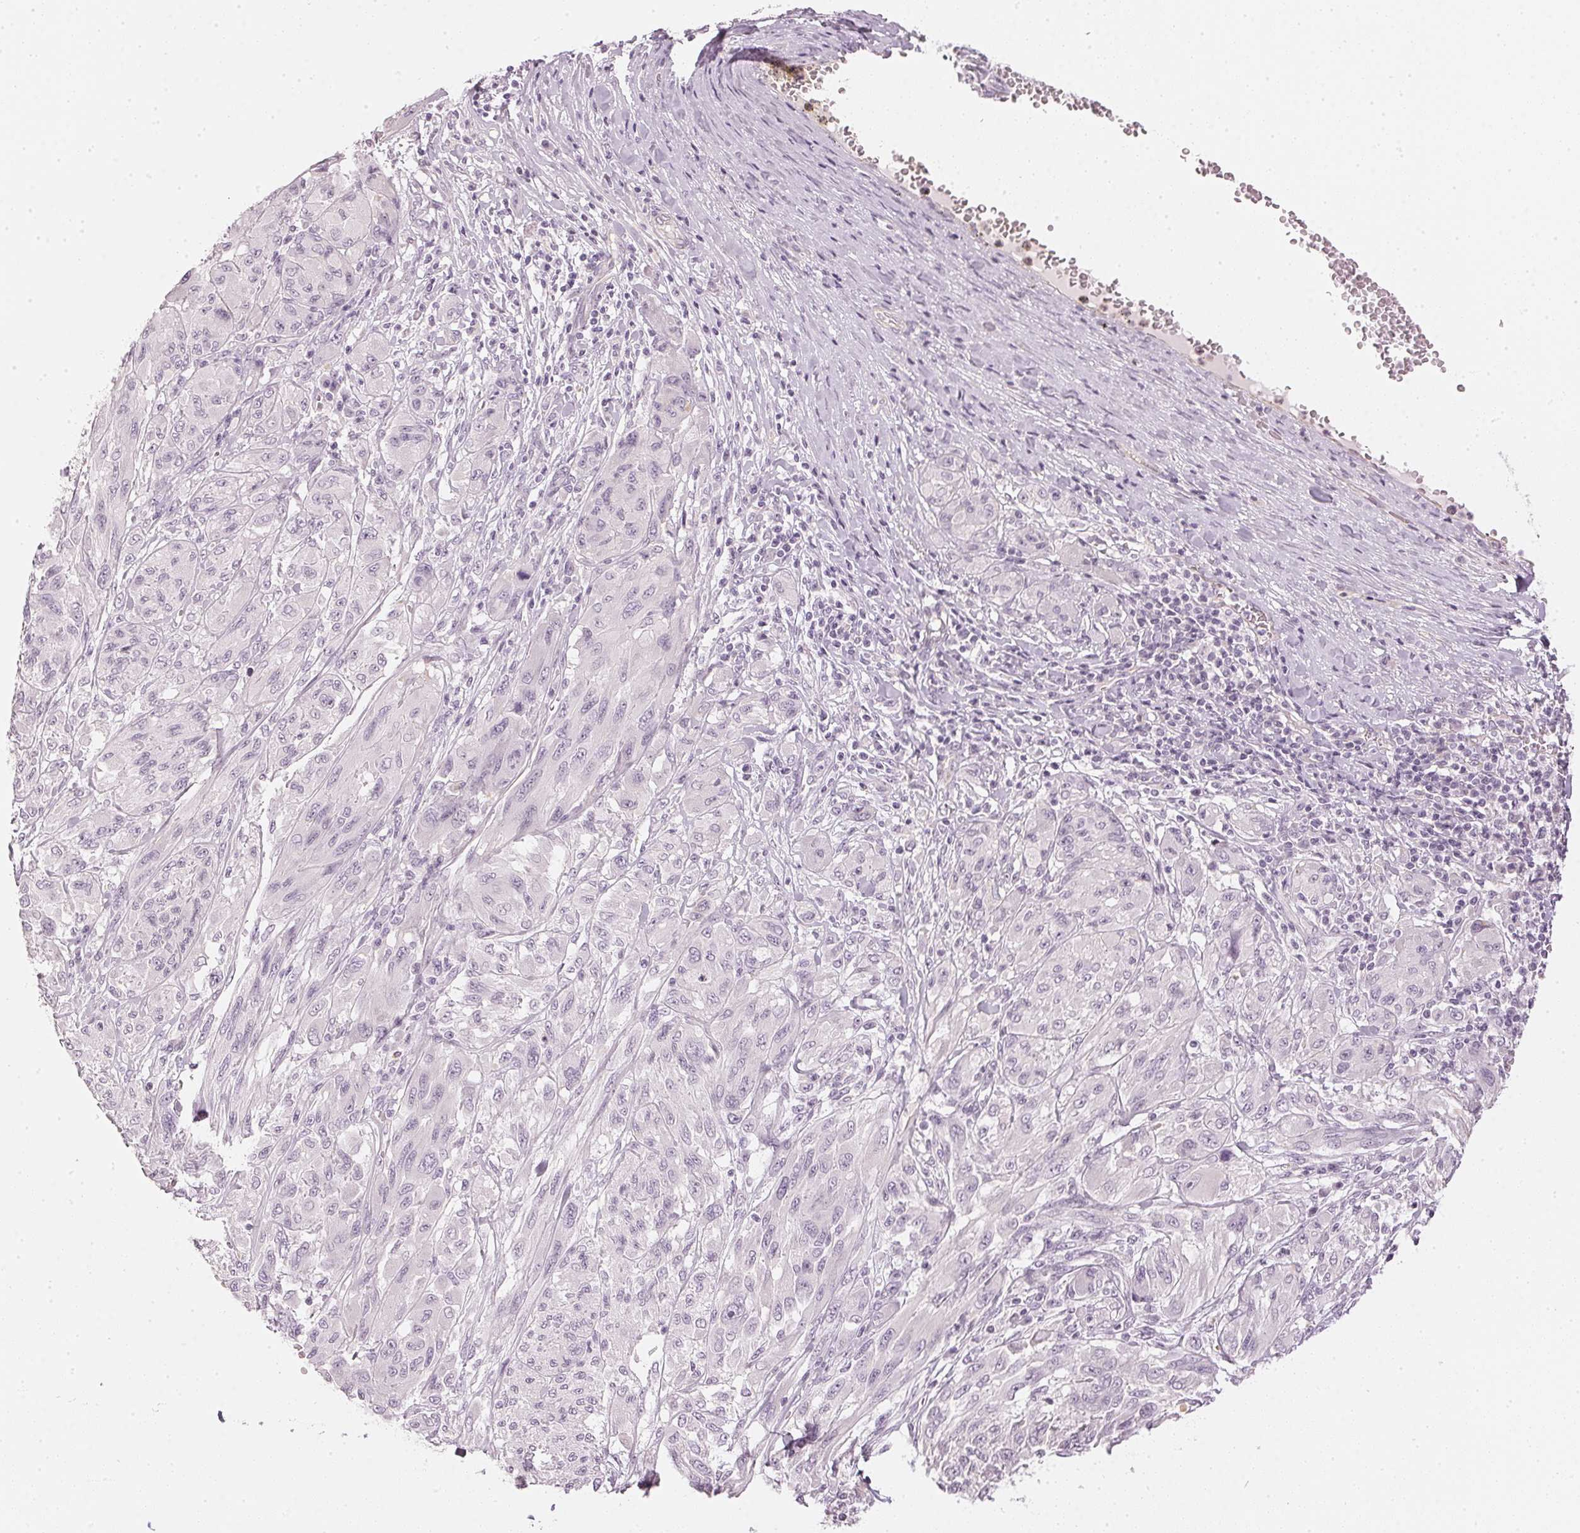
{"staining": {"intensity": "negative", "quantity": "none", "location": "none"}, "tissue": "melanoma", "cell_type": "Tumor cells", "image_type": "cancer", "snomed": [{"axis": "morphology", "description": "Malignant melanoma, NOS"}, {"axis": "topography", "description": "Skin"}], "caption": "Immunohistochemical staining of human melanoma demonstrates no significant staining in tumor cells.", "gene": "APLP1", "patient": {"sex": "female", "age": 91}}